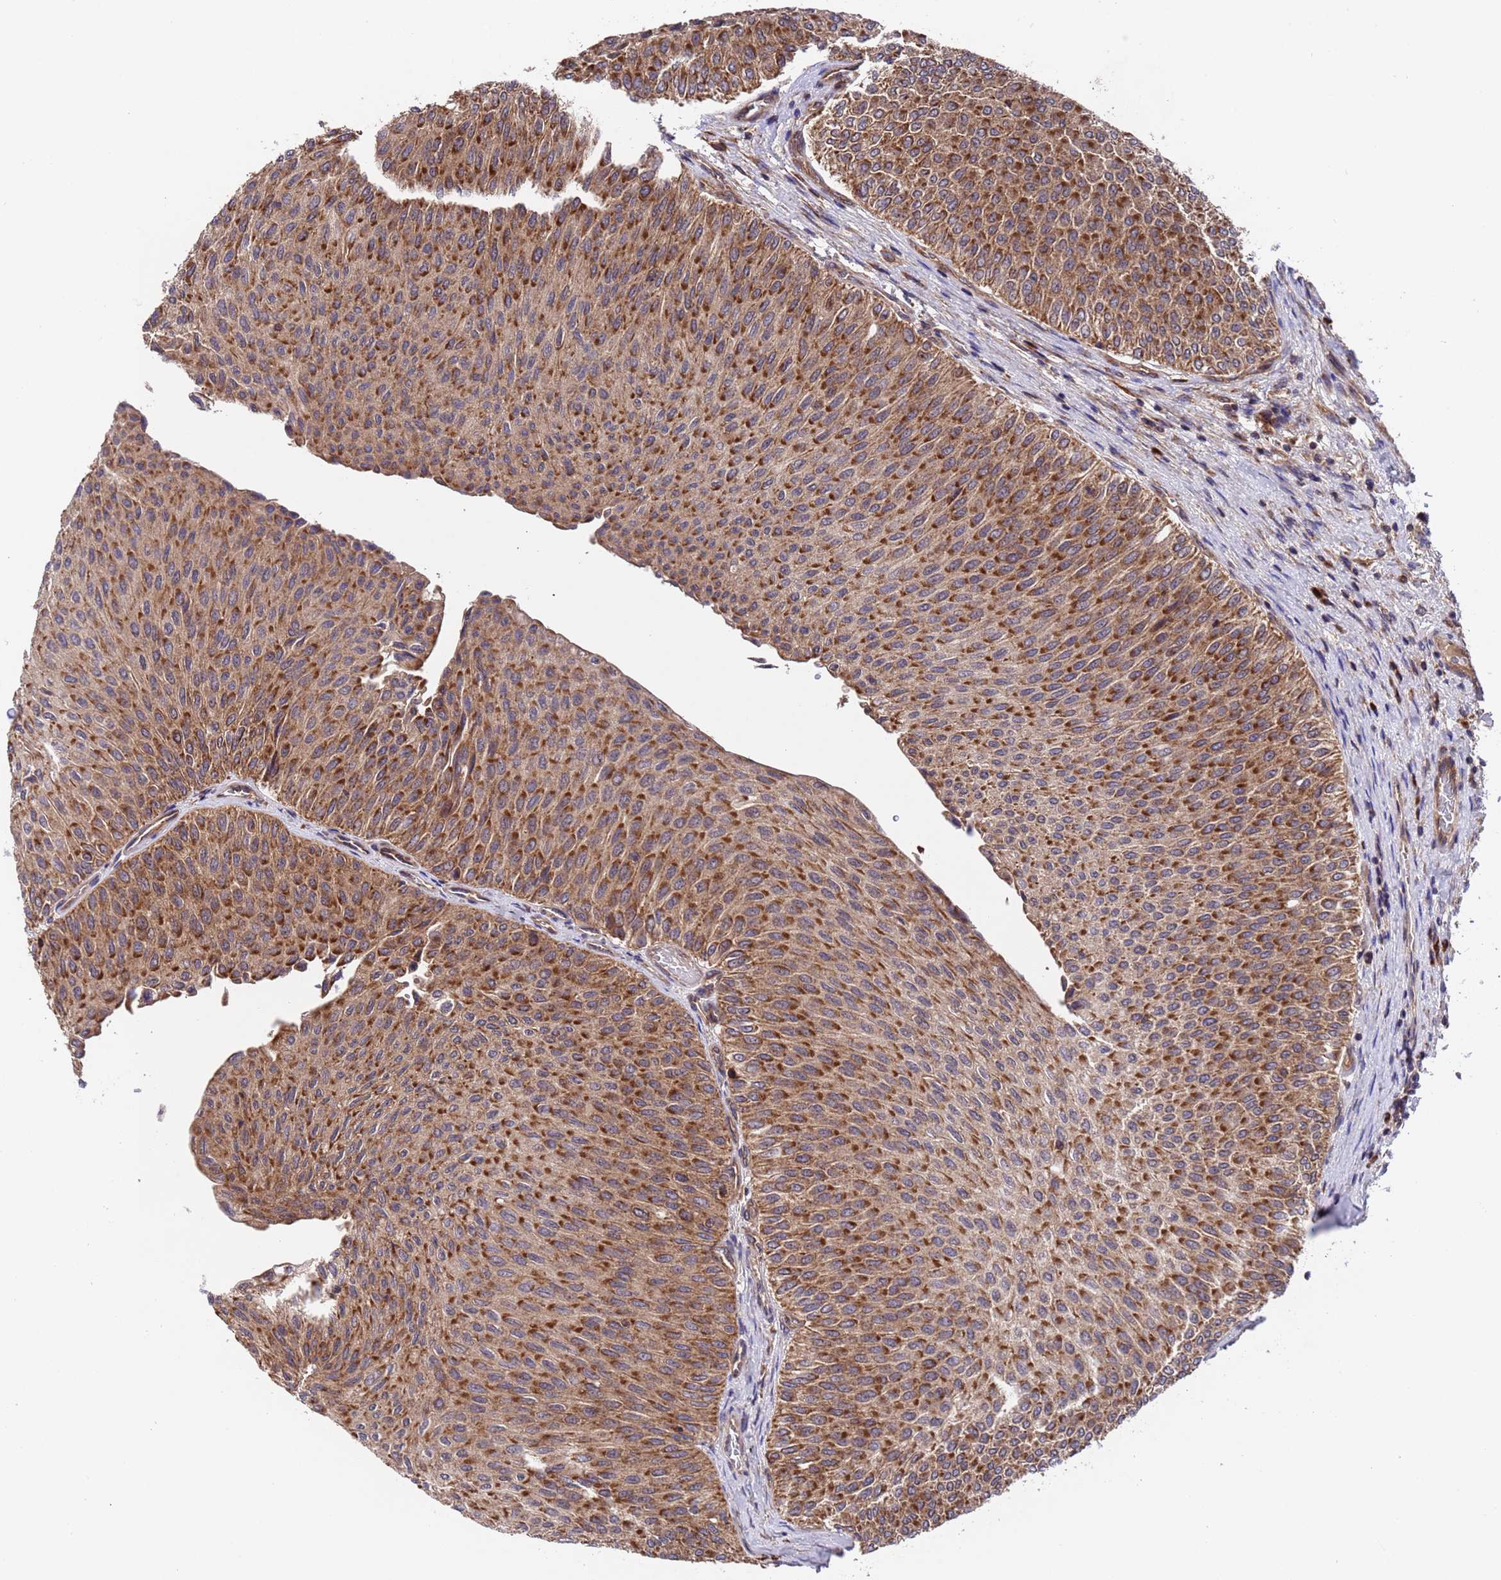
{"staining": {"intensity": "strong", "quantity": ">75%", "location": "cytoplasmic/membranous"}, "tissue": "urothelial cancer", "cell_type": "Tumor cells", "image_type": "cancer", "snomed": [{"axis": "morphology", "description": "Urothelial carcinoma, Low grade"}, {"axis": "topography", "description": "Urinary bladder"}], "caption": "Human urothelial carcinoma (low-grade) stained with a brown dye displays strong cytoplasmic/membranous positive staining in about >75% of tumor cells.", "gene": "TSR3", "patient": {"sex": "male", "age": 78}}